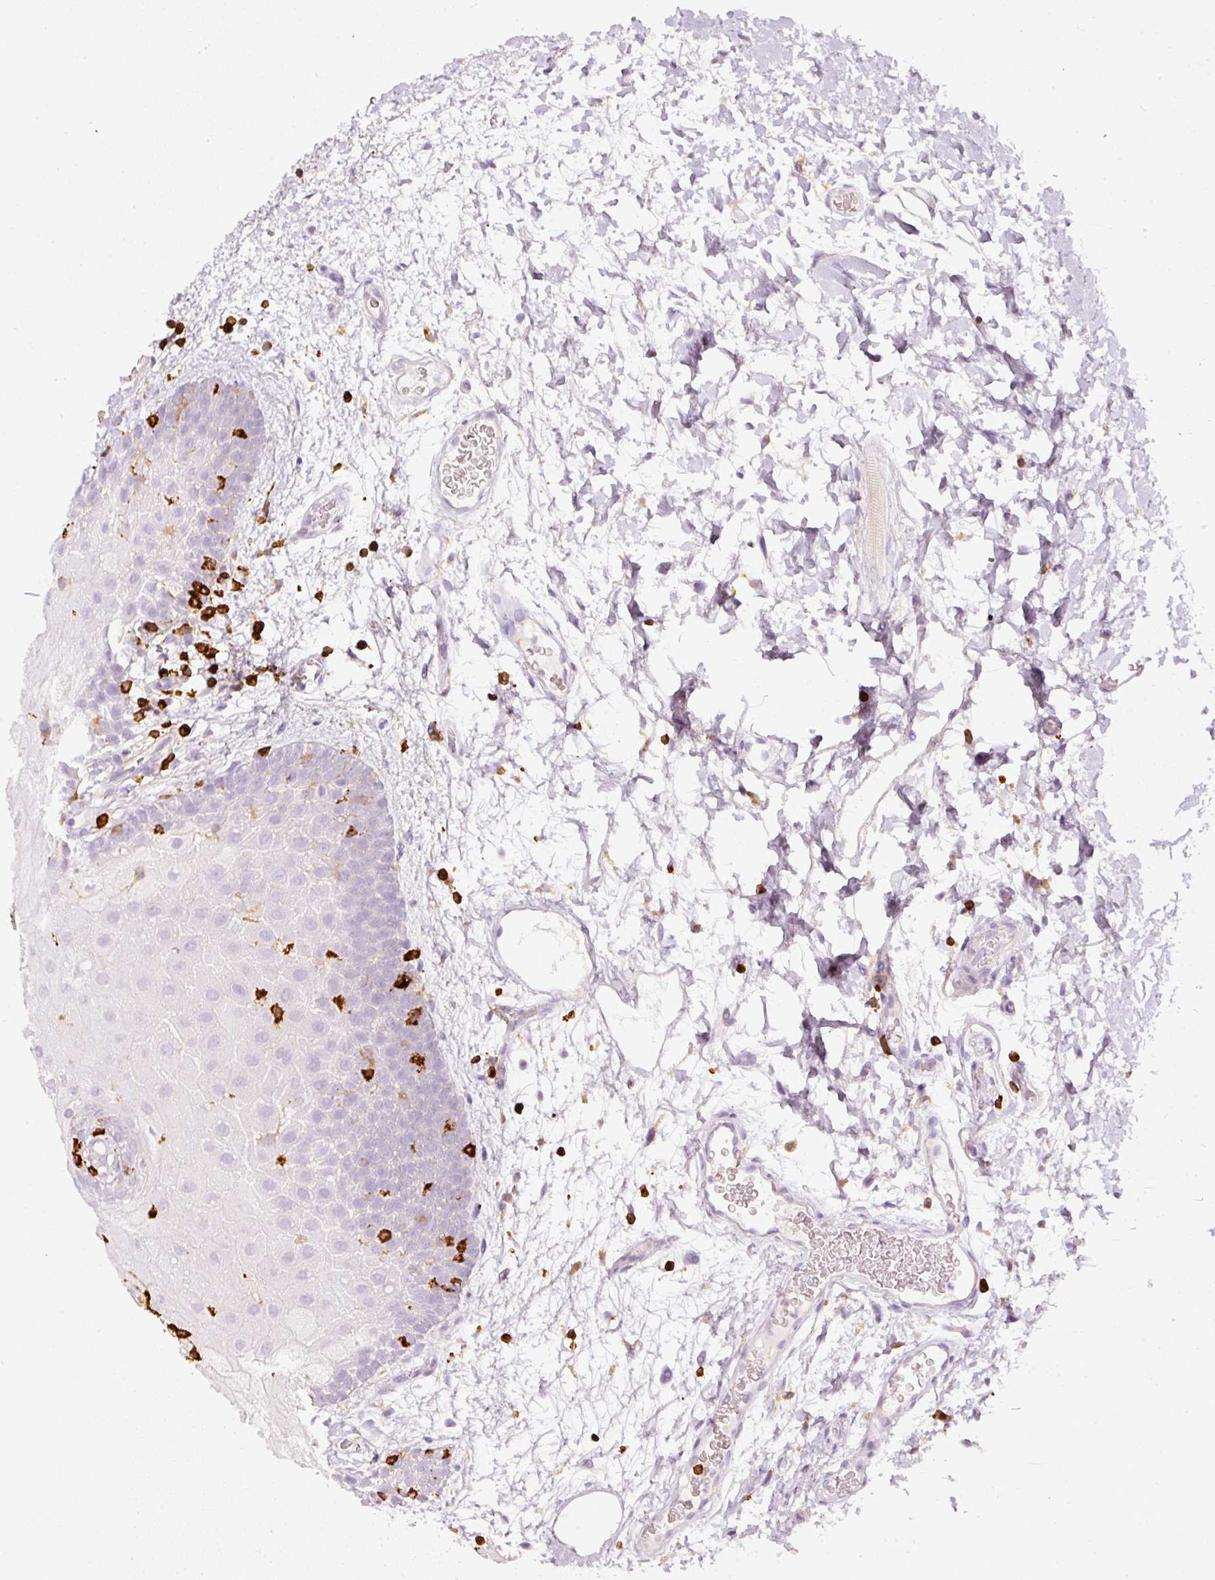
{"staining": {"intensity": "negative", "quantity": "none", "location": "none"}, "tissue": "oral mucosa", "cell_type": "Squamous epithelial cells", "image_type": "normal", "snomed": [{"axis": "morphology", "description": "Normal tissue, NOS"}, {"axis": "morphology", "description": "Squamous cell carcinoma, NOS"}, {"axis": "topography", "description": "Oral tissue"}, {"axis": "topography", "description": "Tounge, NOS"}, {"axis": "topography", "description": "Head-Neck"}], "caption": "An IHC photomicrograph of normal oral mucosa is shown. There is no staining in squamous epithelial cells of oral mucosa.", "gene": "EVL", "patient": {"sex": "male", "age": 76}}